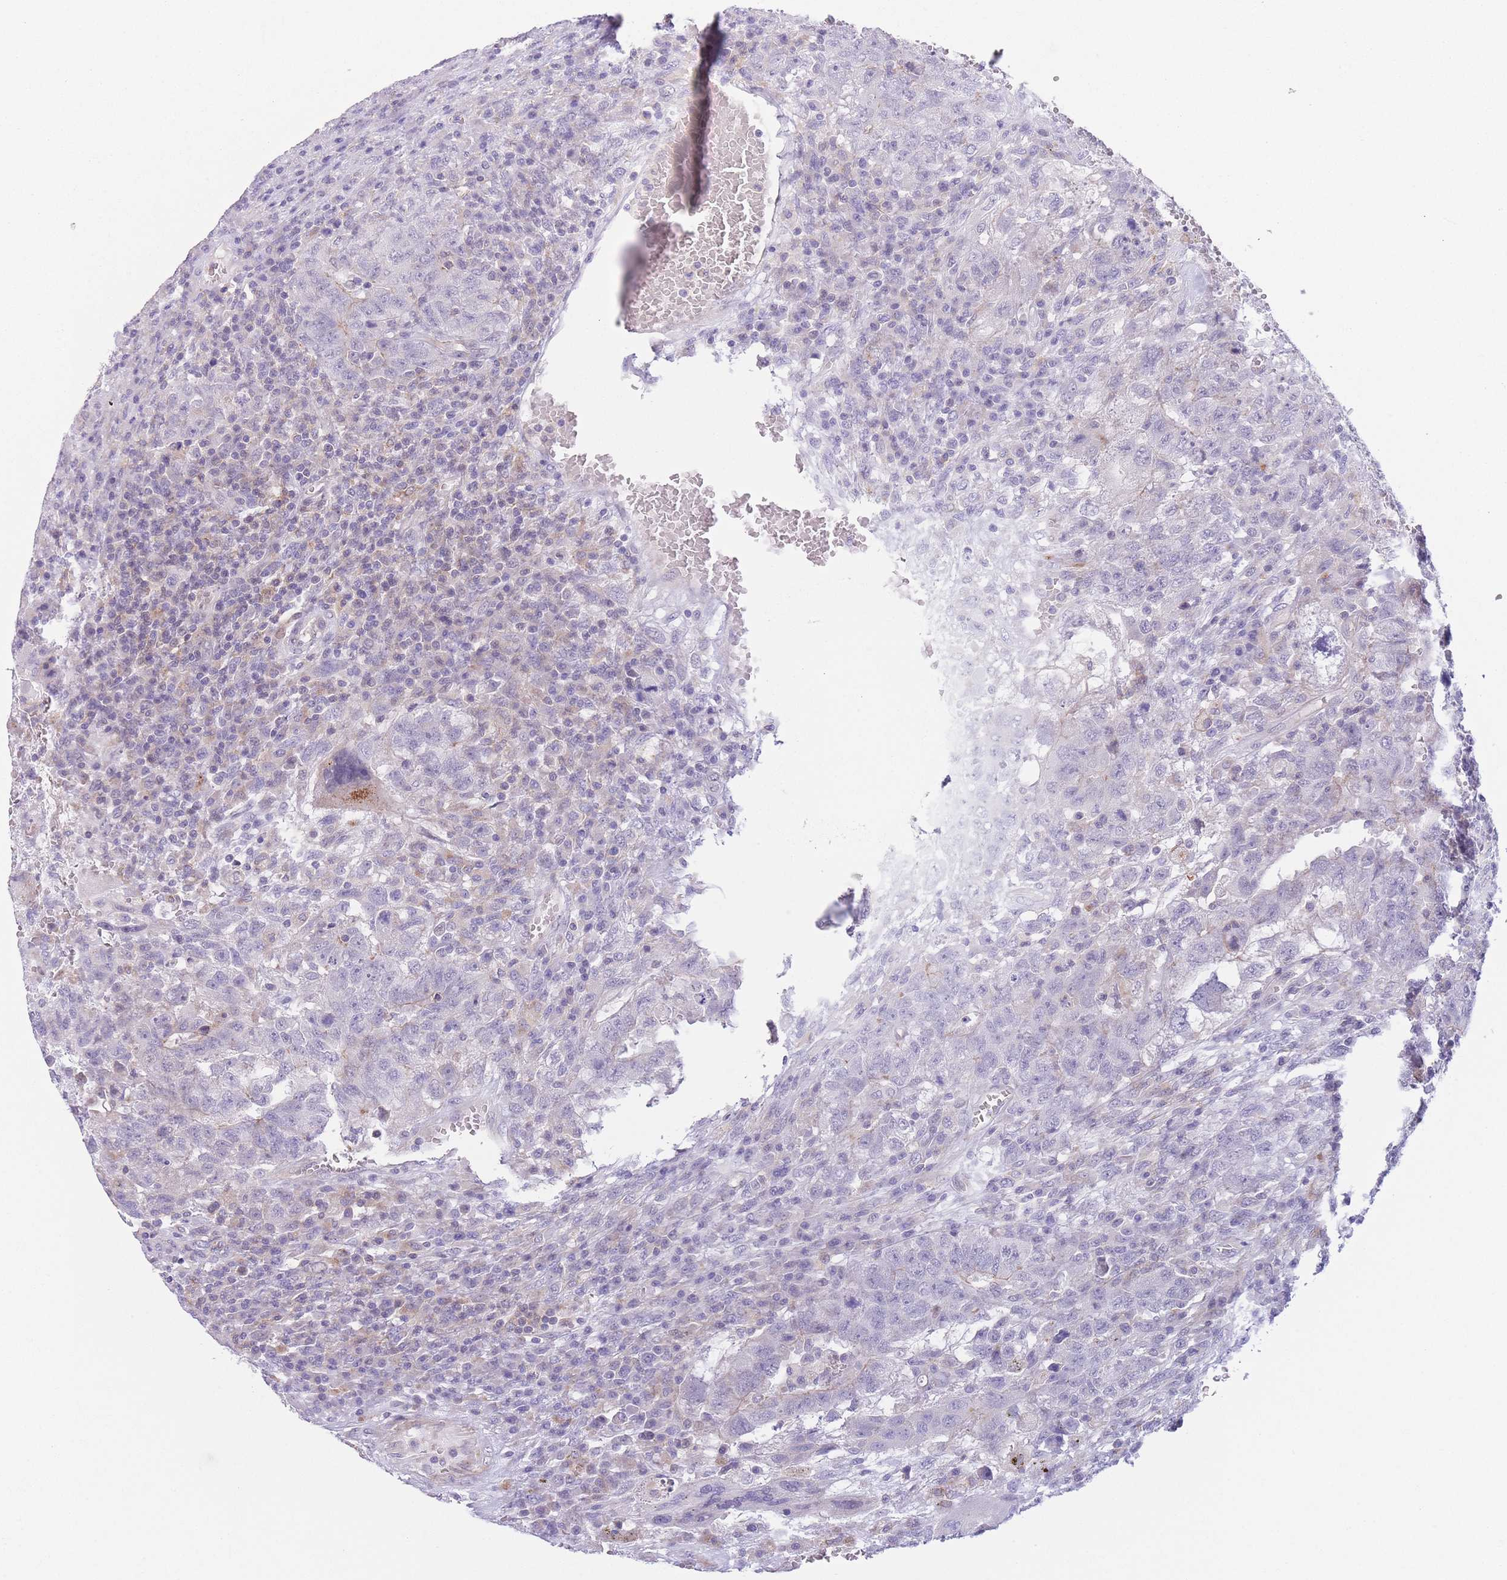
{"staining": {"intensity": "weak", "quantity": "<25%", "location": "cytoplasmic/membranous"}, "tissue": "testis cancer", "cell_type": "Tumor cells", "image_type": "cancer", "snomed": [{"axis": "morphology", "description": "Carcinoma, Embryonal, NOS"}, {"axis": "topography", "description": "Testis"}], "caption": "Tumor cells are negative for brown protein staining in testis embryonal carcinoma.", "gene": "C9orf152", "patient": {"sex": "male", "age": 26}}